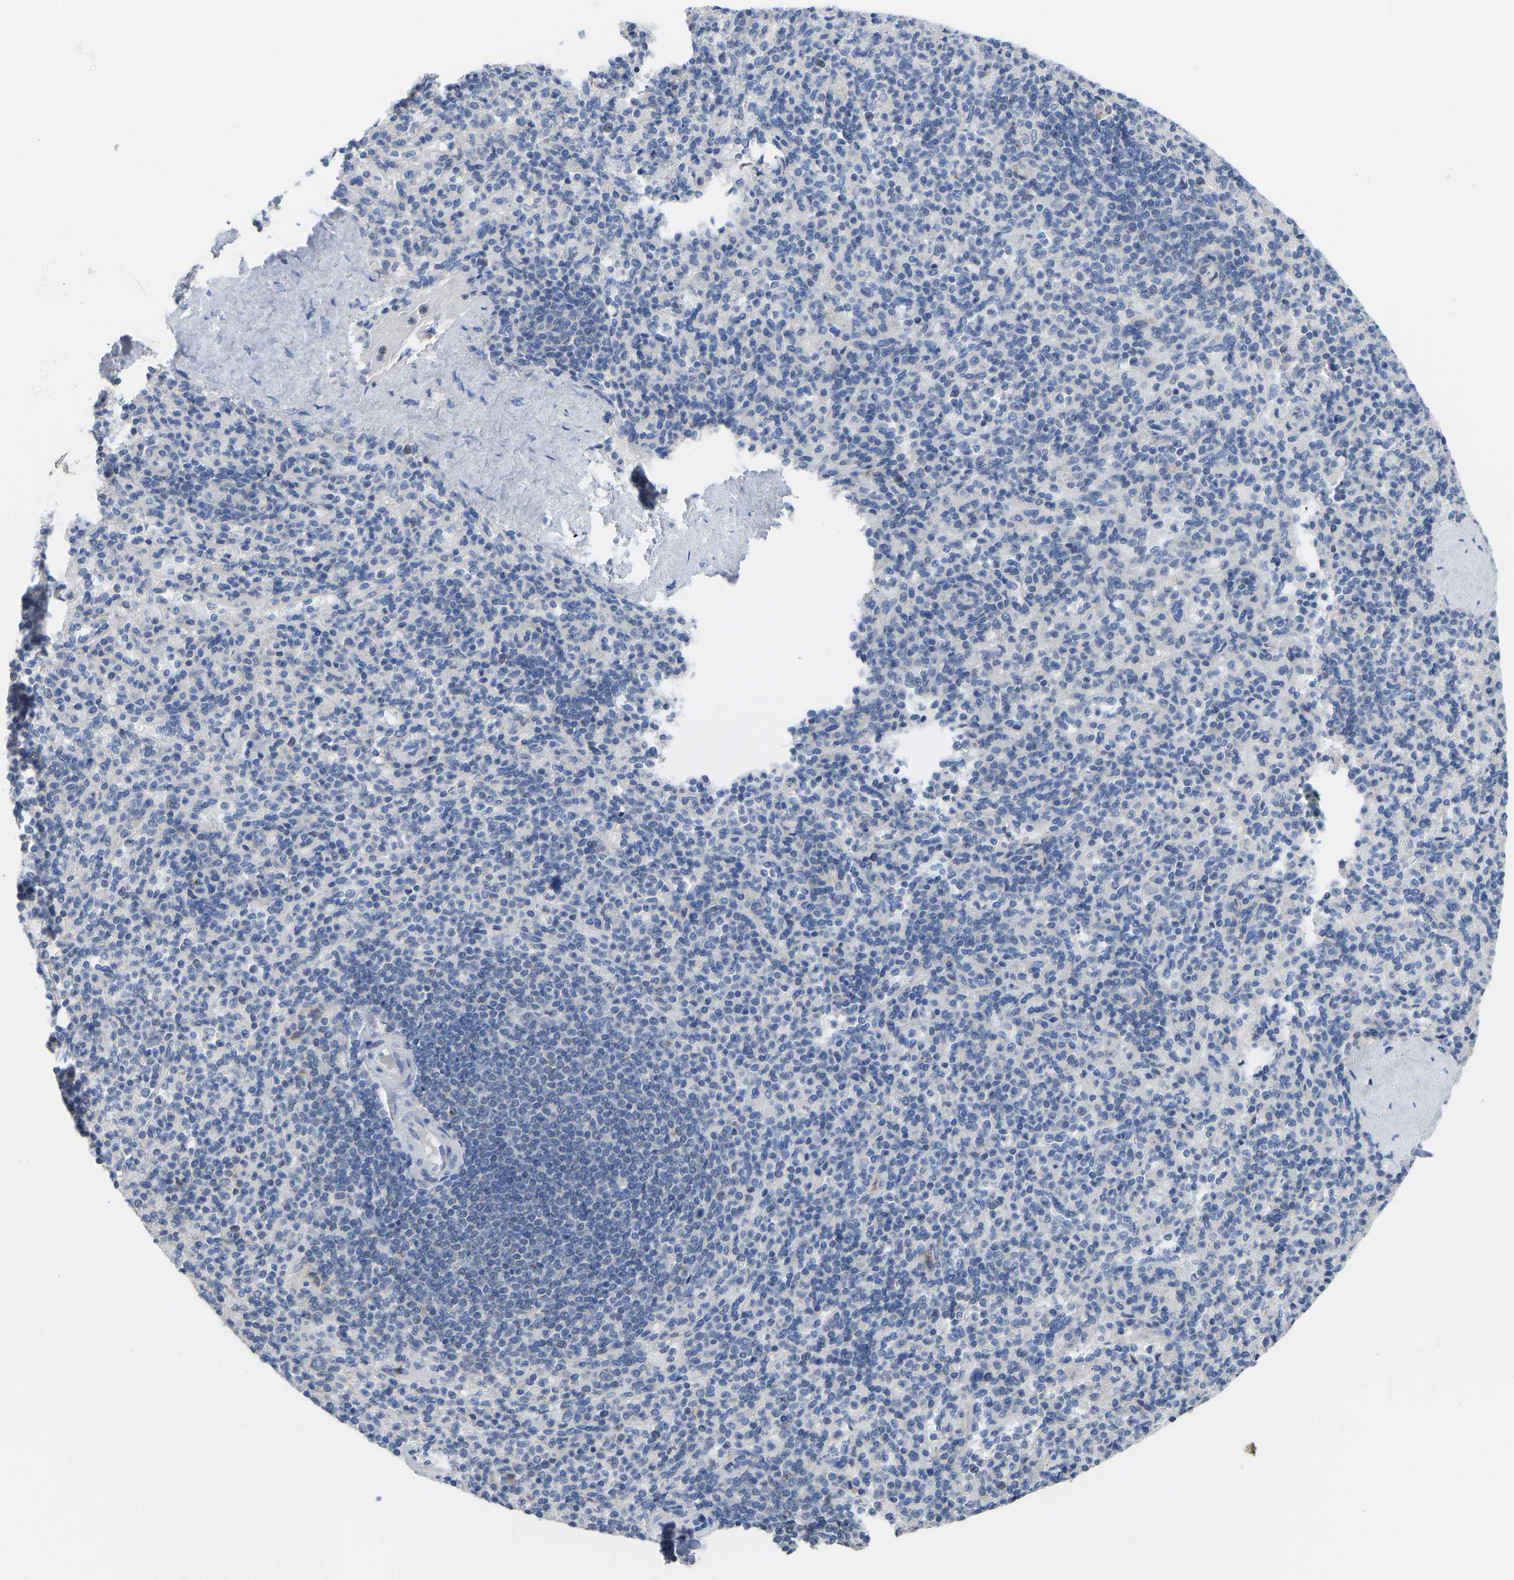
{"staining": {"intensity": "negative", "quantity": "none", "location": "none"}, "tissue": "spleen", "cell_type": "Cells in red pulp", "image_type": "normal", "snomed": [{"axis": "morphology", "description": "Normal tissue, NOS"}, {"axis": "topography", "description": "Spleen"}], "caption": "High power microscopy image of an immunohistochemistry image of unremarkable spleen, revealing no significant expression in cells in red pulp. (DAB immunohistochemistry with hematoxylin counter stain).", "gene": "OLIG2", "patient": {"sex": "male", "age": 36}}